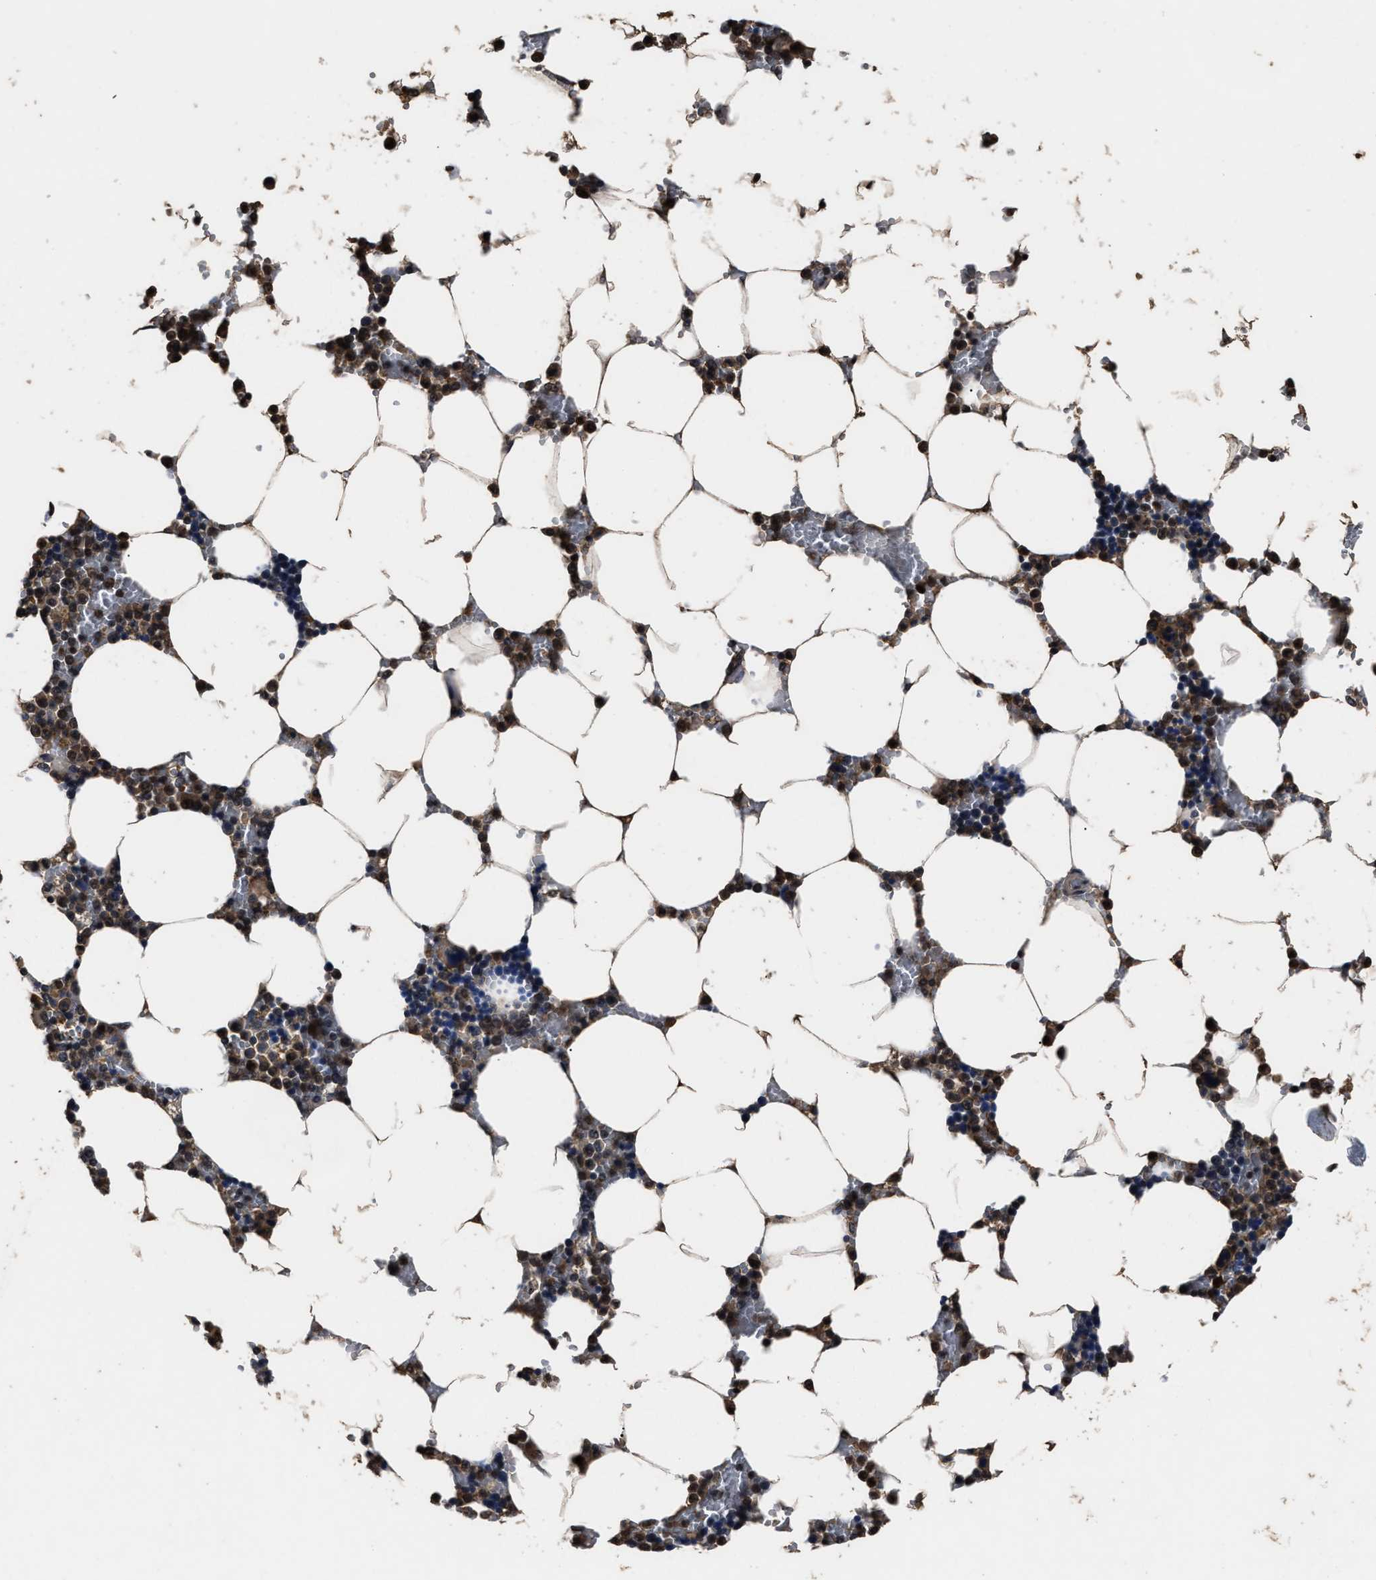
{"staining": {"intensity": "moderate", "quantity": ">75%", "location": "cytoplasmic/membranous,nuclear"}, "tissue": "bone marrow", "cell_type": "Hematopoietic cells", "image_type": "normal", "snomed": [{"axis": "morphology", "description": "Normal tissue, NOS"}, {"axis": "topography", "description": "Bone marrow"}], "caption": "Moderate cytoplasmic/membranous,nuclear positivity is present in approximately >75% of hematopoietic cells in benign bone marrow.", "gene": "RSBN1L", "patient": {"sex": "male", "age": 70}}